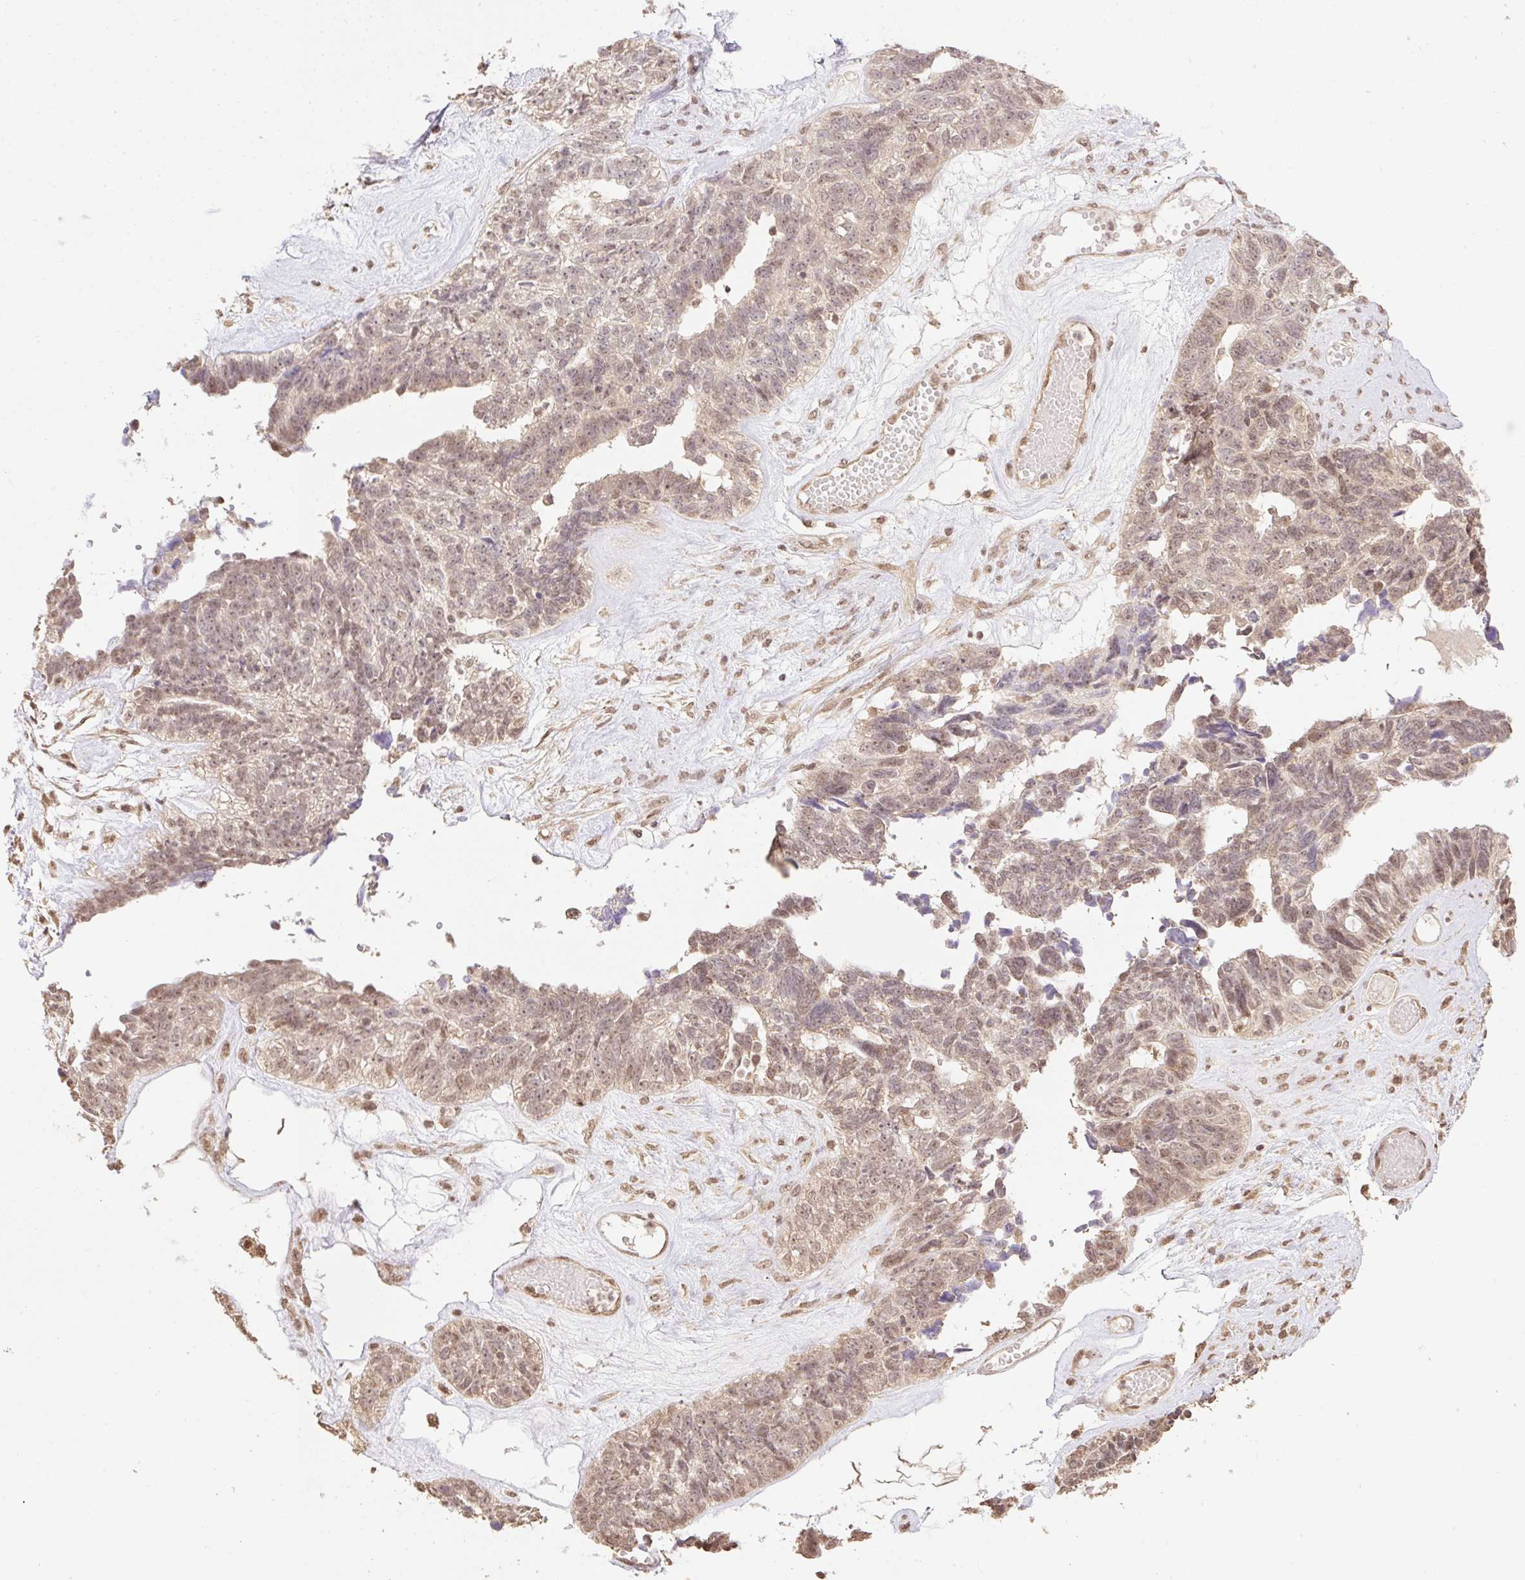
{"staining": {"intensity": "moderate", "quantity": ">75%", "location": "cytoplasmic/membranous,nuclear"}, "tissue": "ovarian cancer", "cell_type": "Tumor cells", "image_type": "cancer", "snomed": [{"axis": "morphology", "description": "Cystadenocarcinoma, serous, NOS"}, {"axis": "topography", "description": "Ovary"}], "caption": "DAB (3,3'-diaminobenzidine) immunohistochemical staining of ovarian cancer exhibits moderate cytoplasmic/membranous and nuclear protein positivity in about >75% of tumor cells.", "gene": "VPS25", "patient": {"sex": "female", "age": 79}}